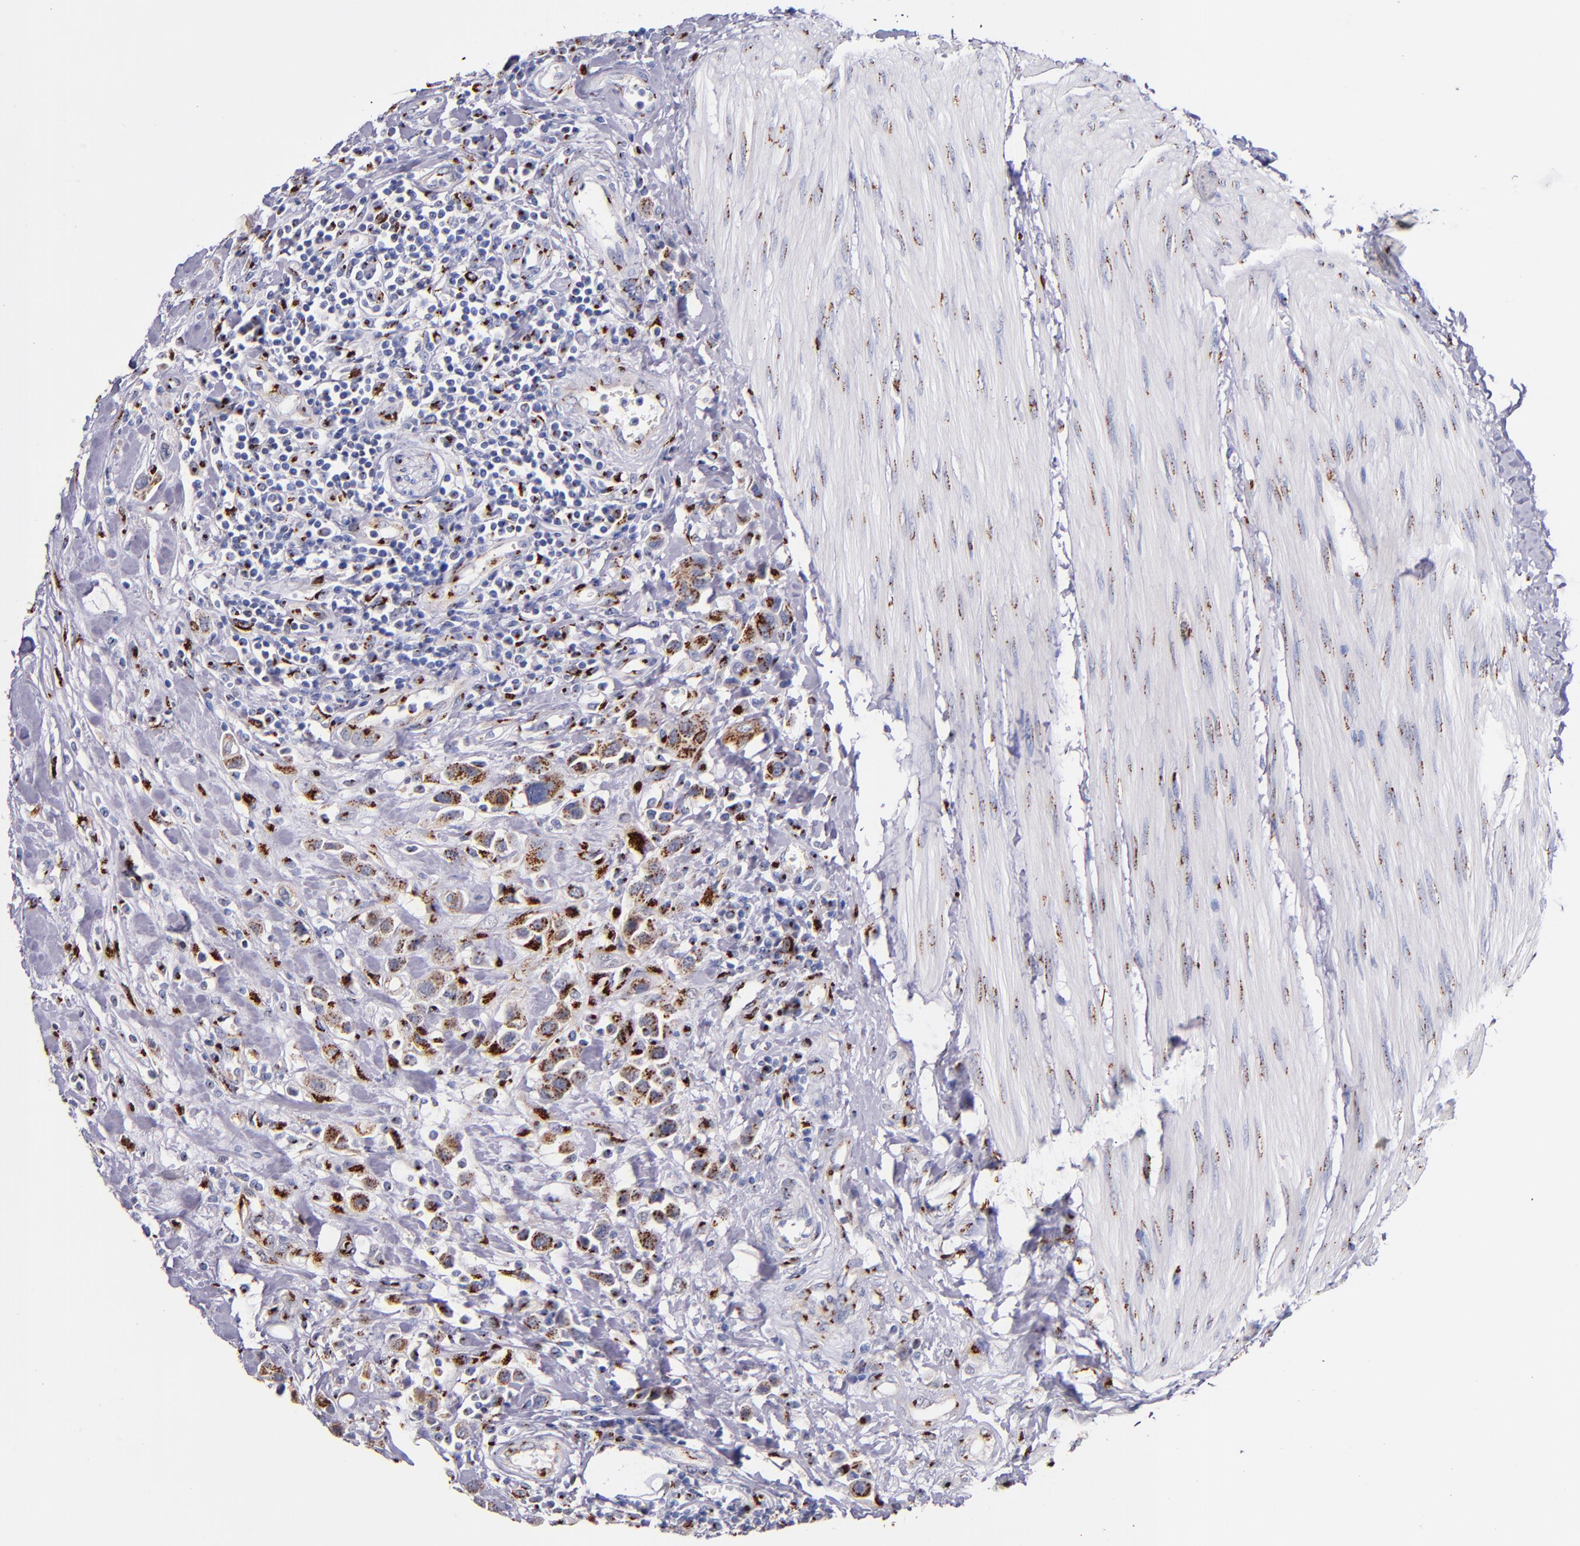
{"staining": {"intensity": "moderate", "quantity": ">75%", "location": "cytoplasmic/membranous"}, "tissue": "urothelial cancer", "cell_type": "Tumor cells", "image_type": "cancer", "snomed": [{"axis": "morphology", "description": "Urothelial carcinoma, High grade"}, {"axis": "topography", "description": "Urinary bladder"}], "caption": "Immunohistochemical staining of high-grade urothelial carcinoma reveals moderate cytoplasmic/membranous protein staining in about >75% of tumor cells. The protein is shown in brown color, while the nuclei are stained blue.", "gene": "GOLIM4", "patient": {"sex": "male", "age": 50}}